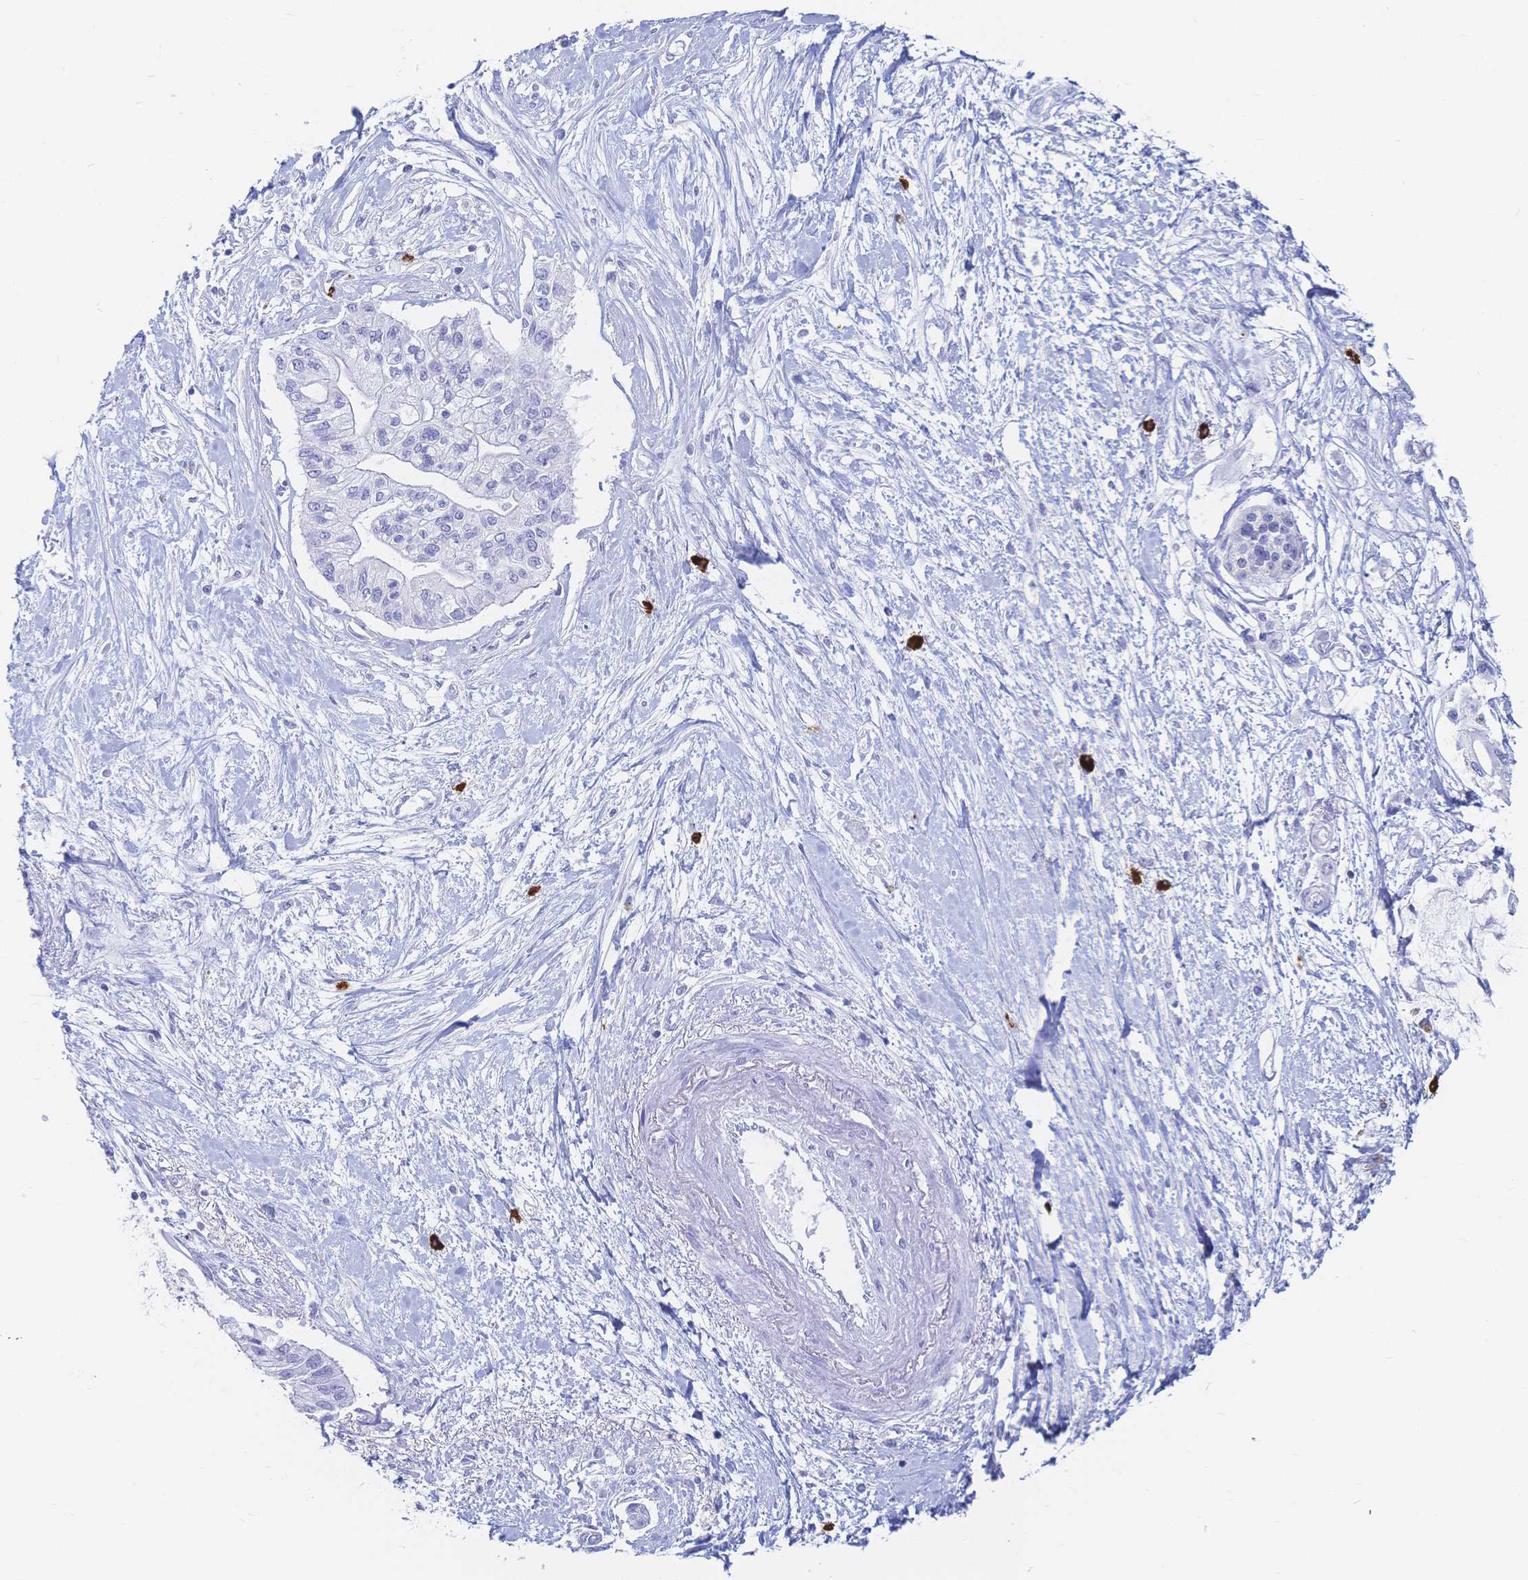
{"staining": {"intensity": "negative", "quantity": "none", "location": "none"}, "tissue": "pancreatic cancer", "cell_type": "Tumor cells", "image_type": "cancer", "snomed": [{"axis": "morphology", "description": "Adenocarcinoma, NOS"}, {"axis": "topography", "description": "Pancreas"}], "caption": "The photomicrograph demonstrates no staining of tumor cells in pancreatic cancer (adenocarcinoma).", "gene": "IL2RB", "patient": {"sex": "female", "age": 77}}